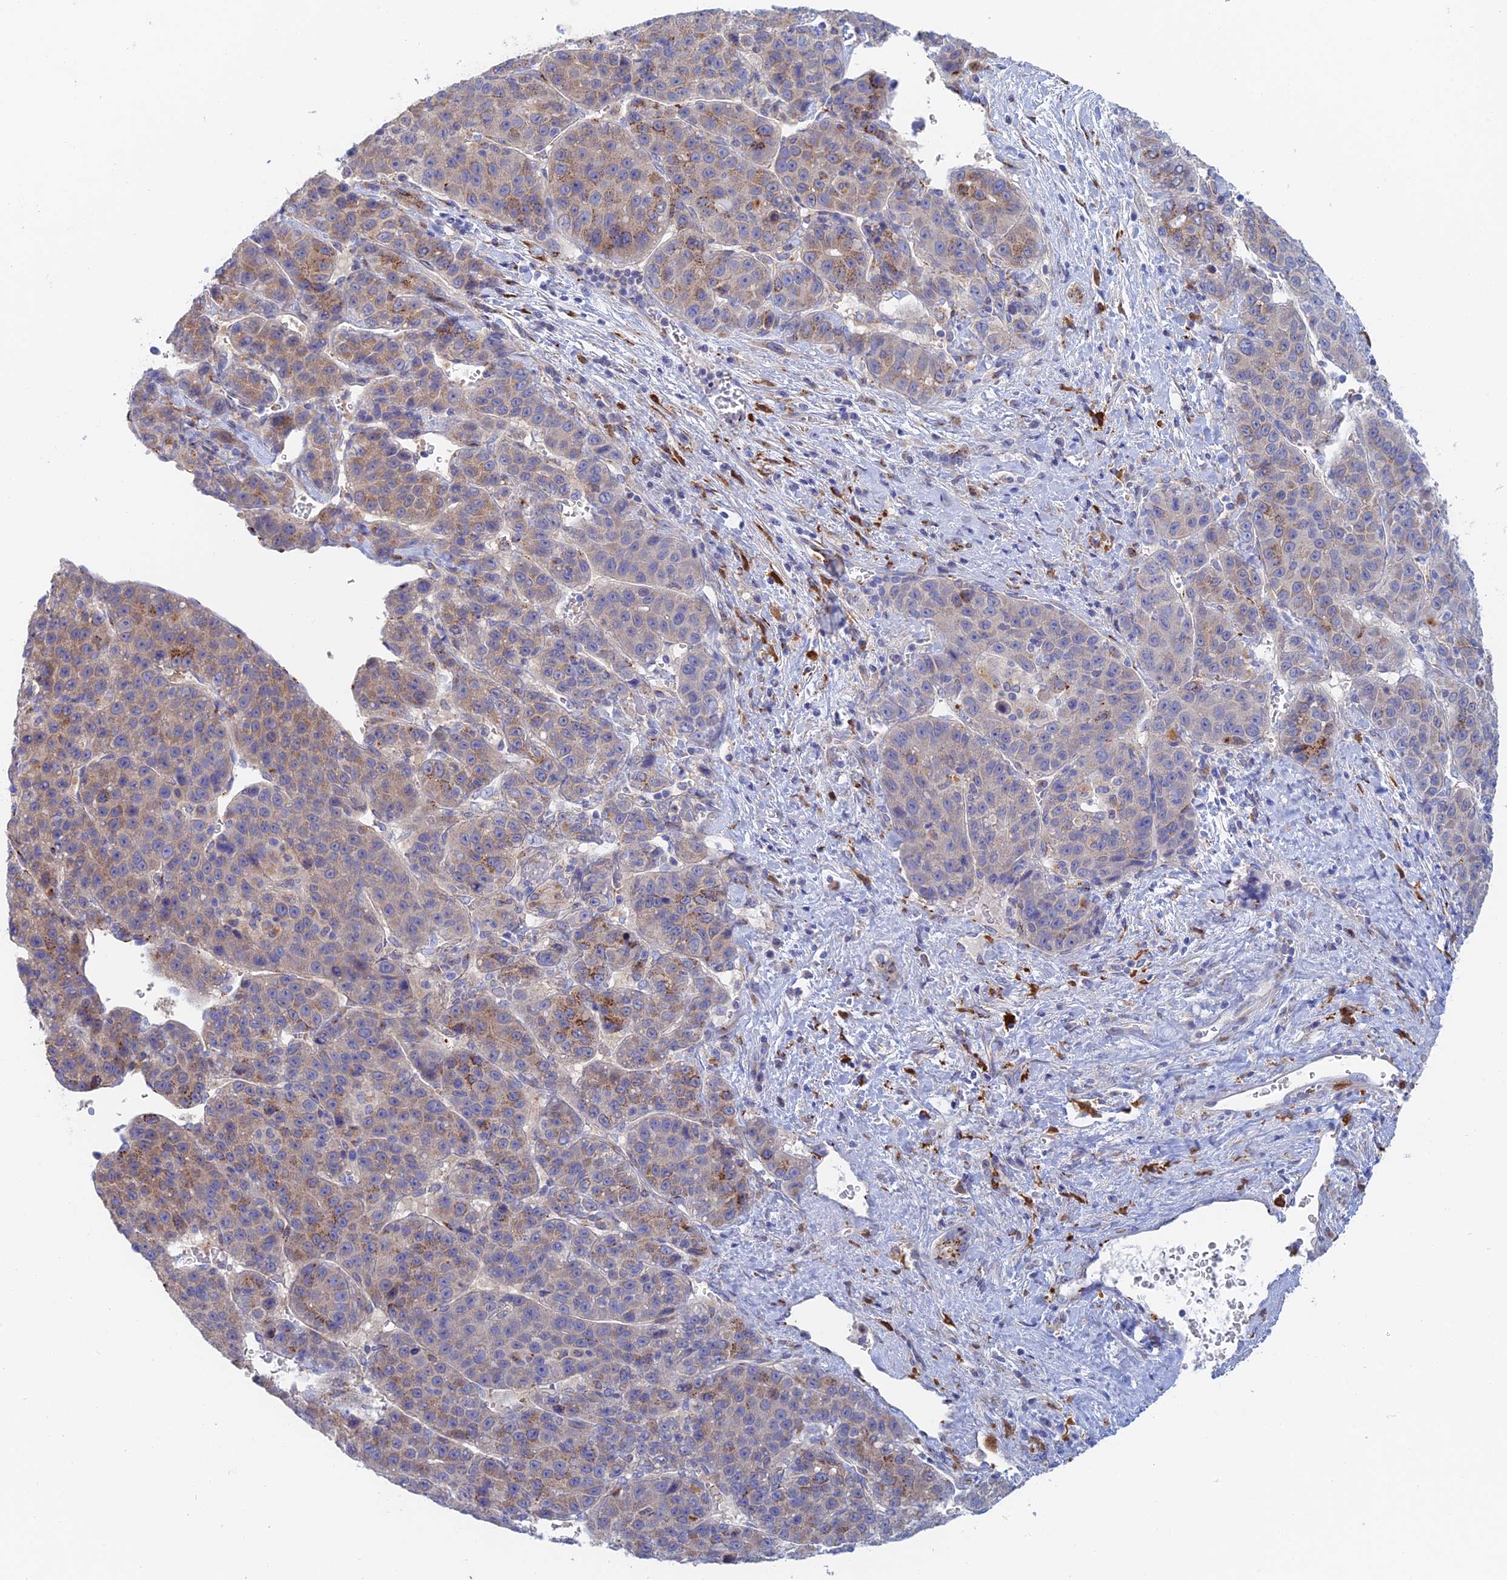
{"staining": {"intensity": "moderate", "quantity": "25%-75%", "location": "cytoplasmic/membranous"}, "tissue": "liver cancer", "cell_type": "Tumor cells", "image_type": "cancer", "snomed": [{"axis": "morphology", "description": "Carcinoma, Hepatocellular, NOS"}, {"axis": "topography", "description": "Liver"}], "caption": "The micrograph demonstrates a brown stain indicating the presence of a protein in the cytoplasmic/membranous of tumor cells in liver cancer (hepatocellular carcinoma).", "gene": "SLC24A3", "patient": {"sex": "female", "age": 53}}